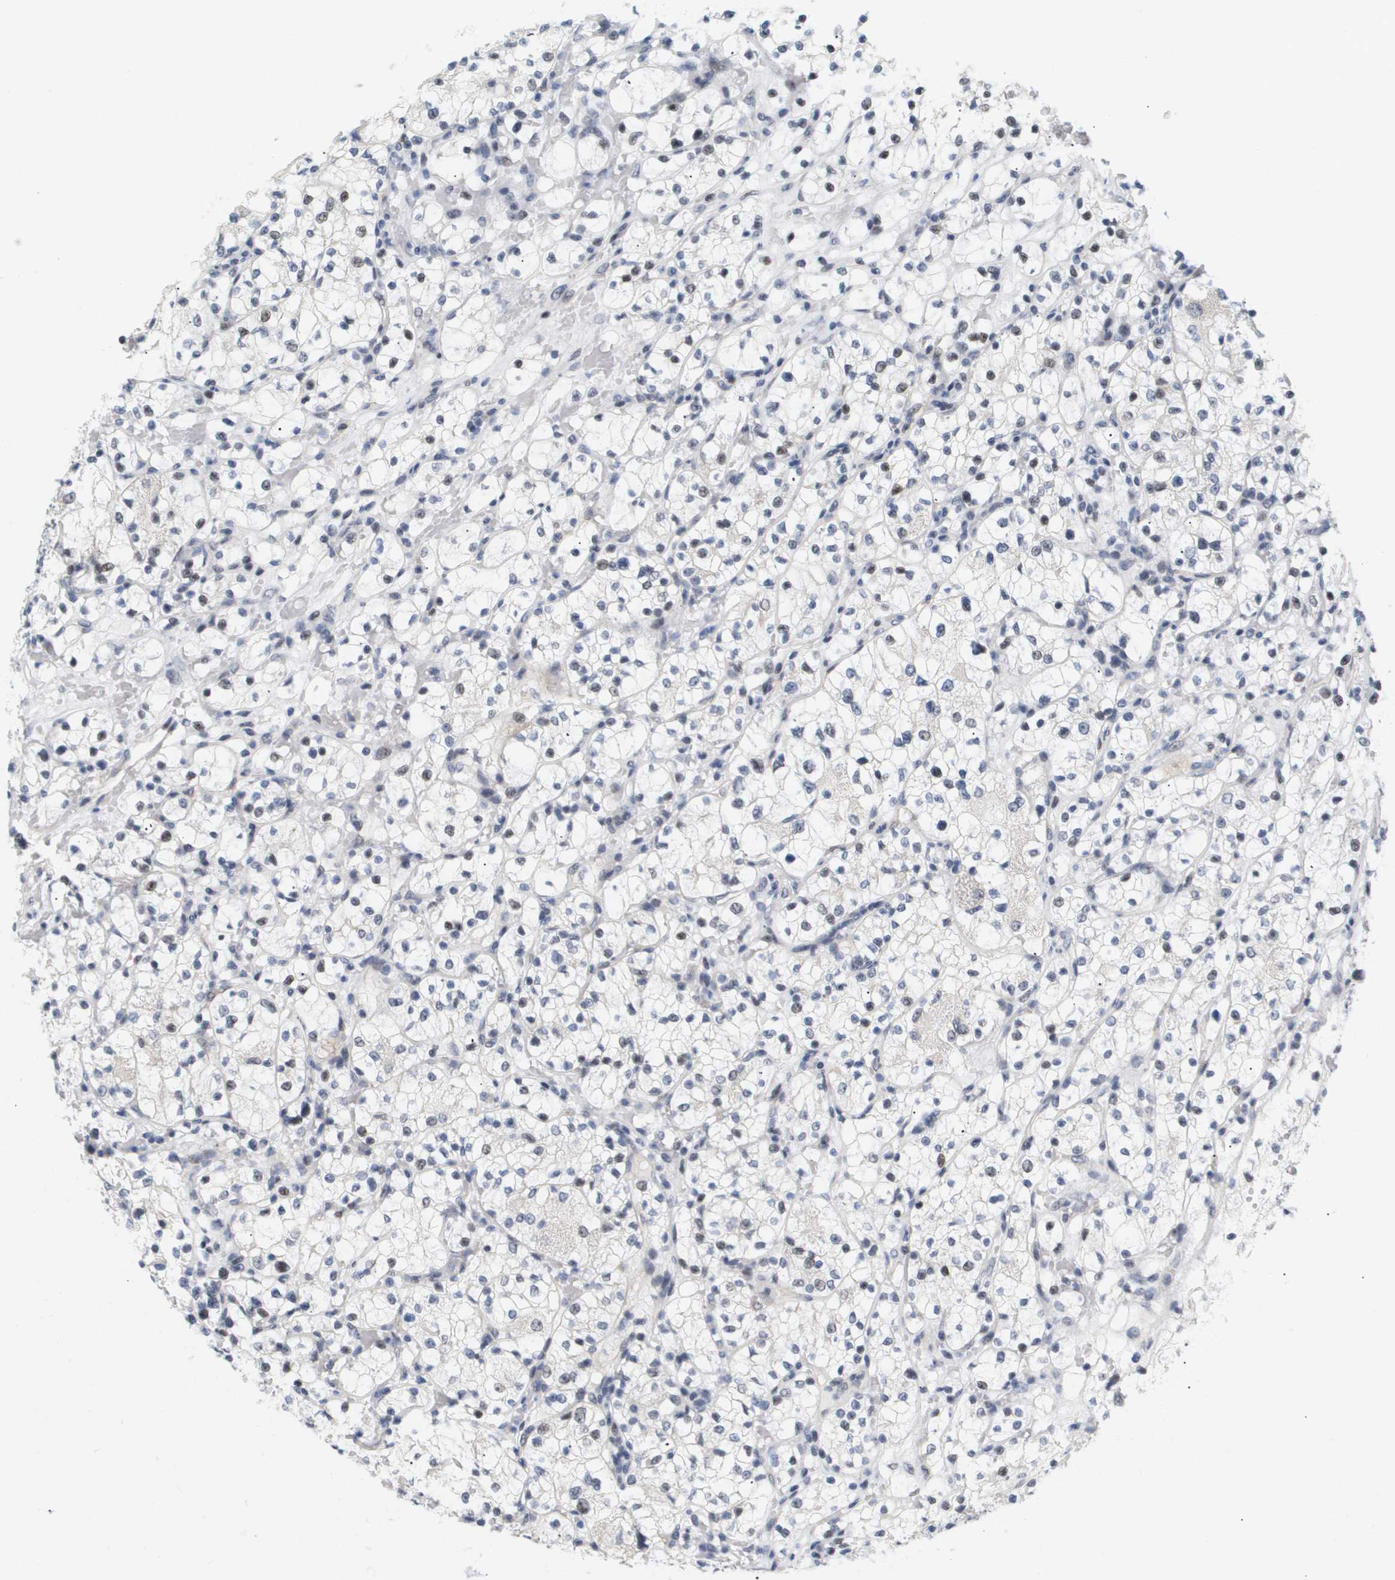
{"staining": {"intensity": "moderate", "quantity": "<25%", "location": "nuclear"}, "tissue": "renal cancer", "cell_type": "Tumor cells", "image_type": "cancer", "snomed": [{"axis": "morphology", "description": "Adenocarcinoma, NOS"}, {"axis": "topography", "description": "Kidney"}], "caption": "Human renal cancer stained for a protein (brown) demonstrates moderate nuclear positive positivity in approximately <25% of tumor cells.", "gene": "PPARD", "patient": {"sex": "female", "age": 60}}